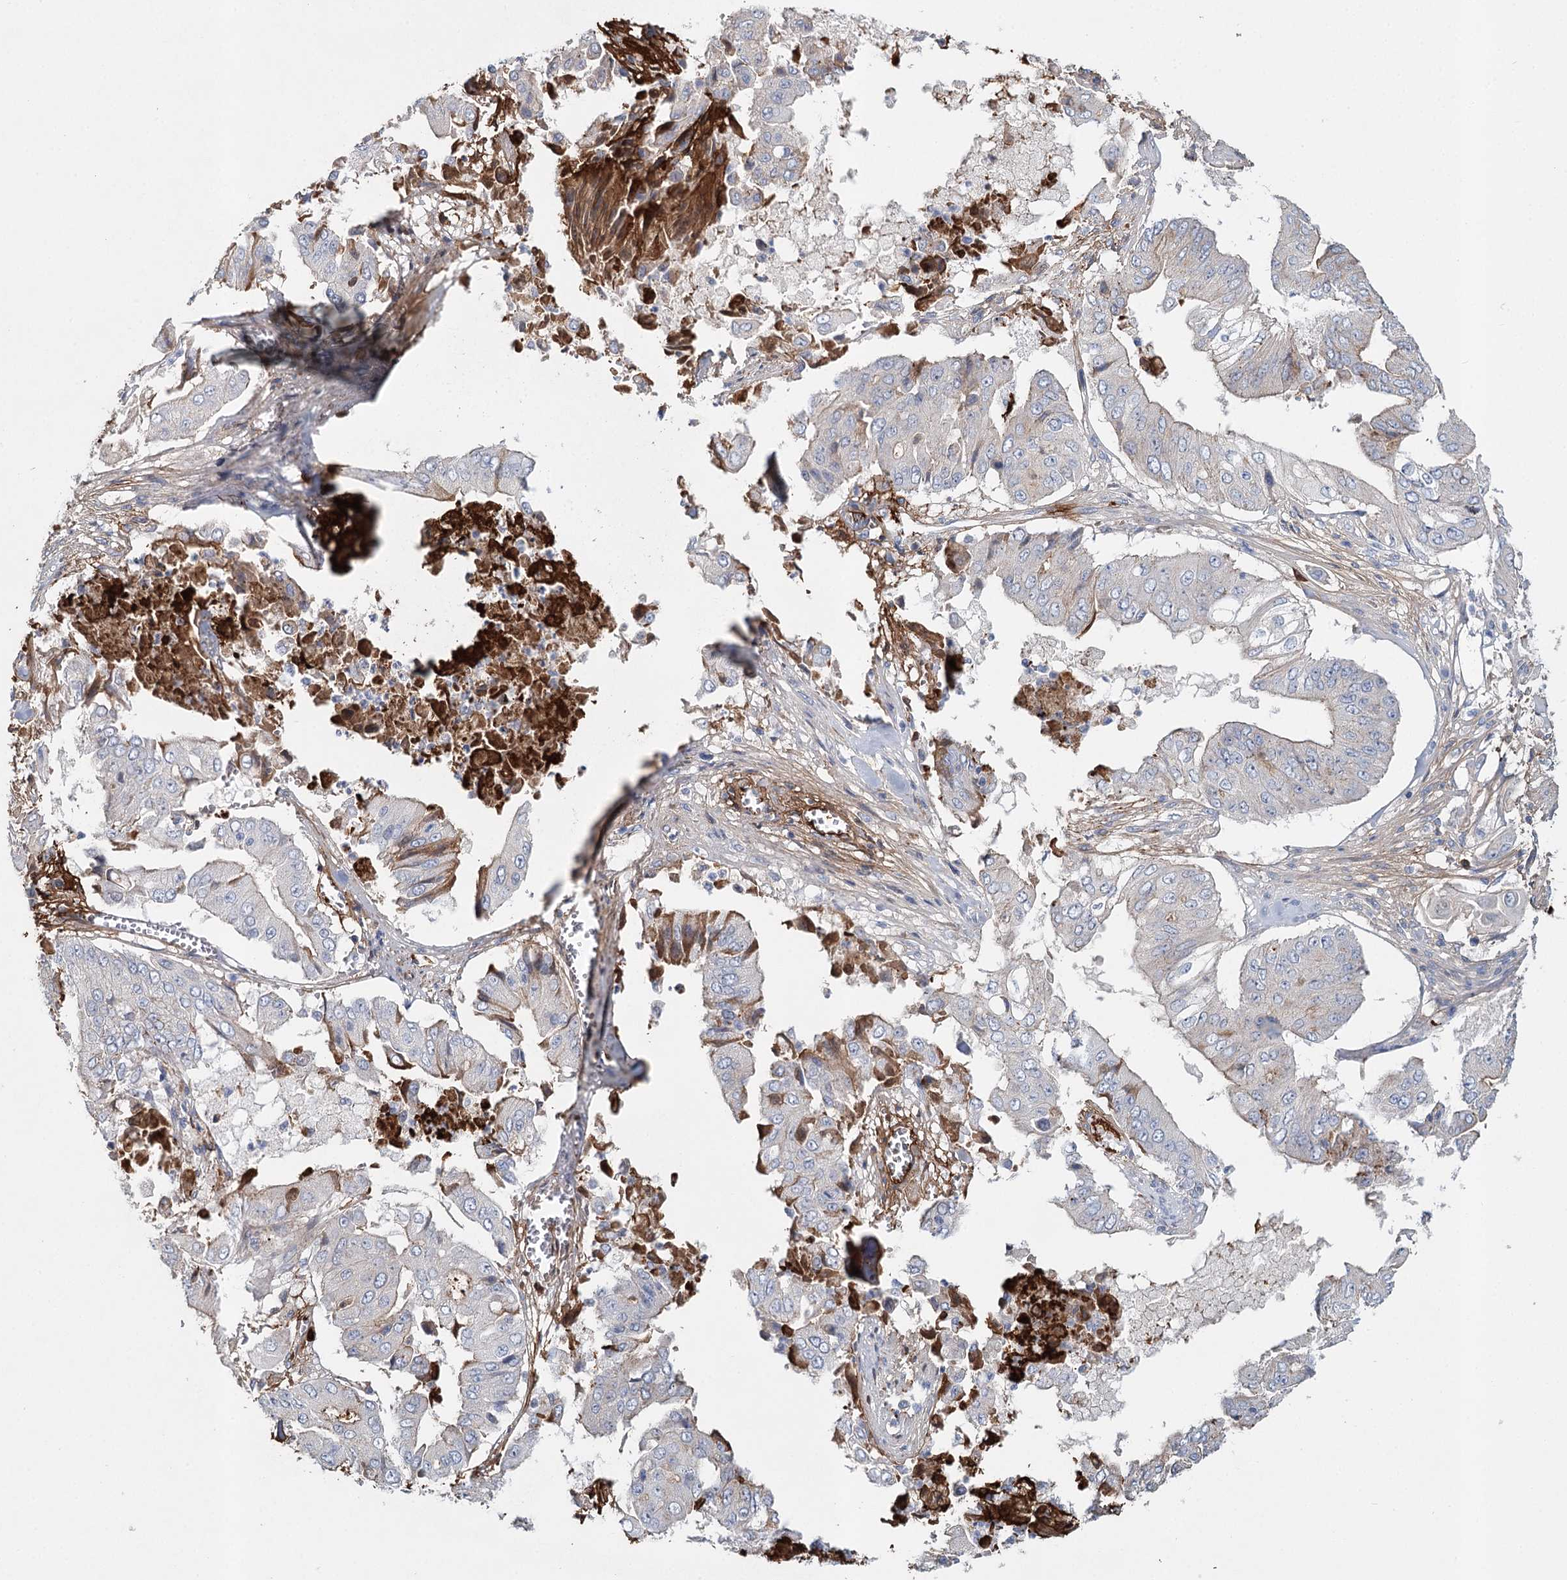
{"staining": {"intensity": "weak", "quantity": "<25%", "location": "cytoplasmic/membranous"}, "tissue": "pancreatic cancer", "cell_type": "Tumor cells", "image_type": "cancer", "snomed": [{"axis": "morphology", "description": "Adenocarcinoma, NOS"}, {"axis": "topography", "description": "Pancreas"}], "caption": "Tumor cells show no significant protein expression in pancreatic cancer (adenocarcinoma).", "gene": "ALKBH8", "patient": {"sex": "female", "age": 77}}